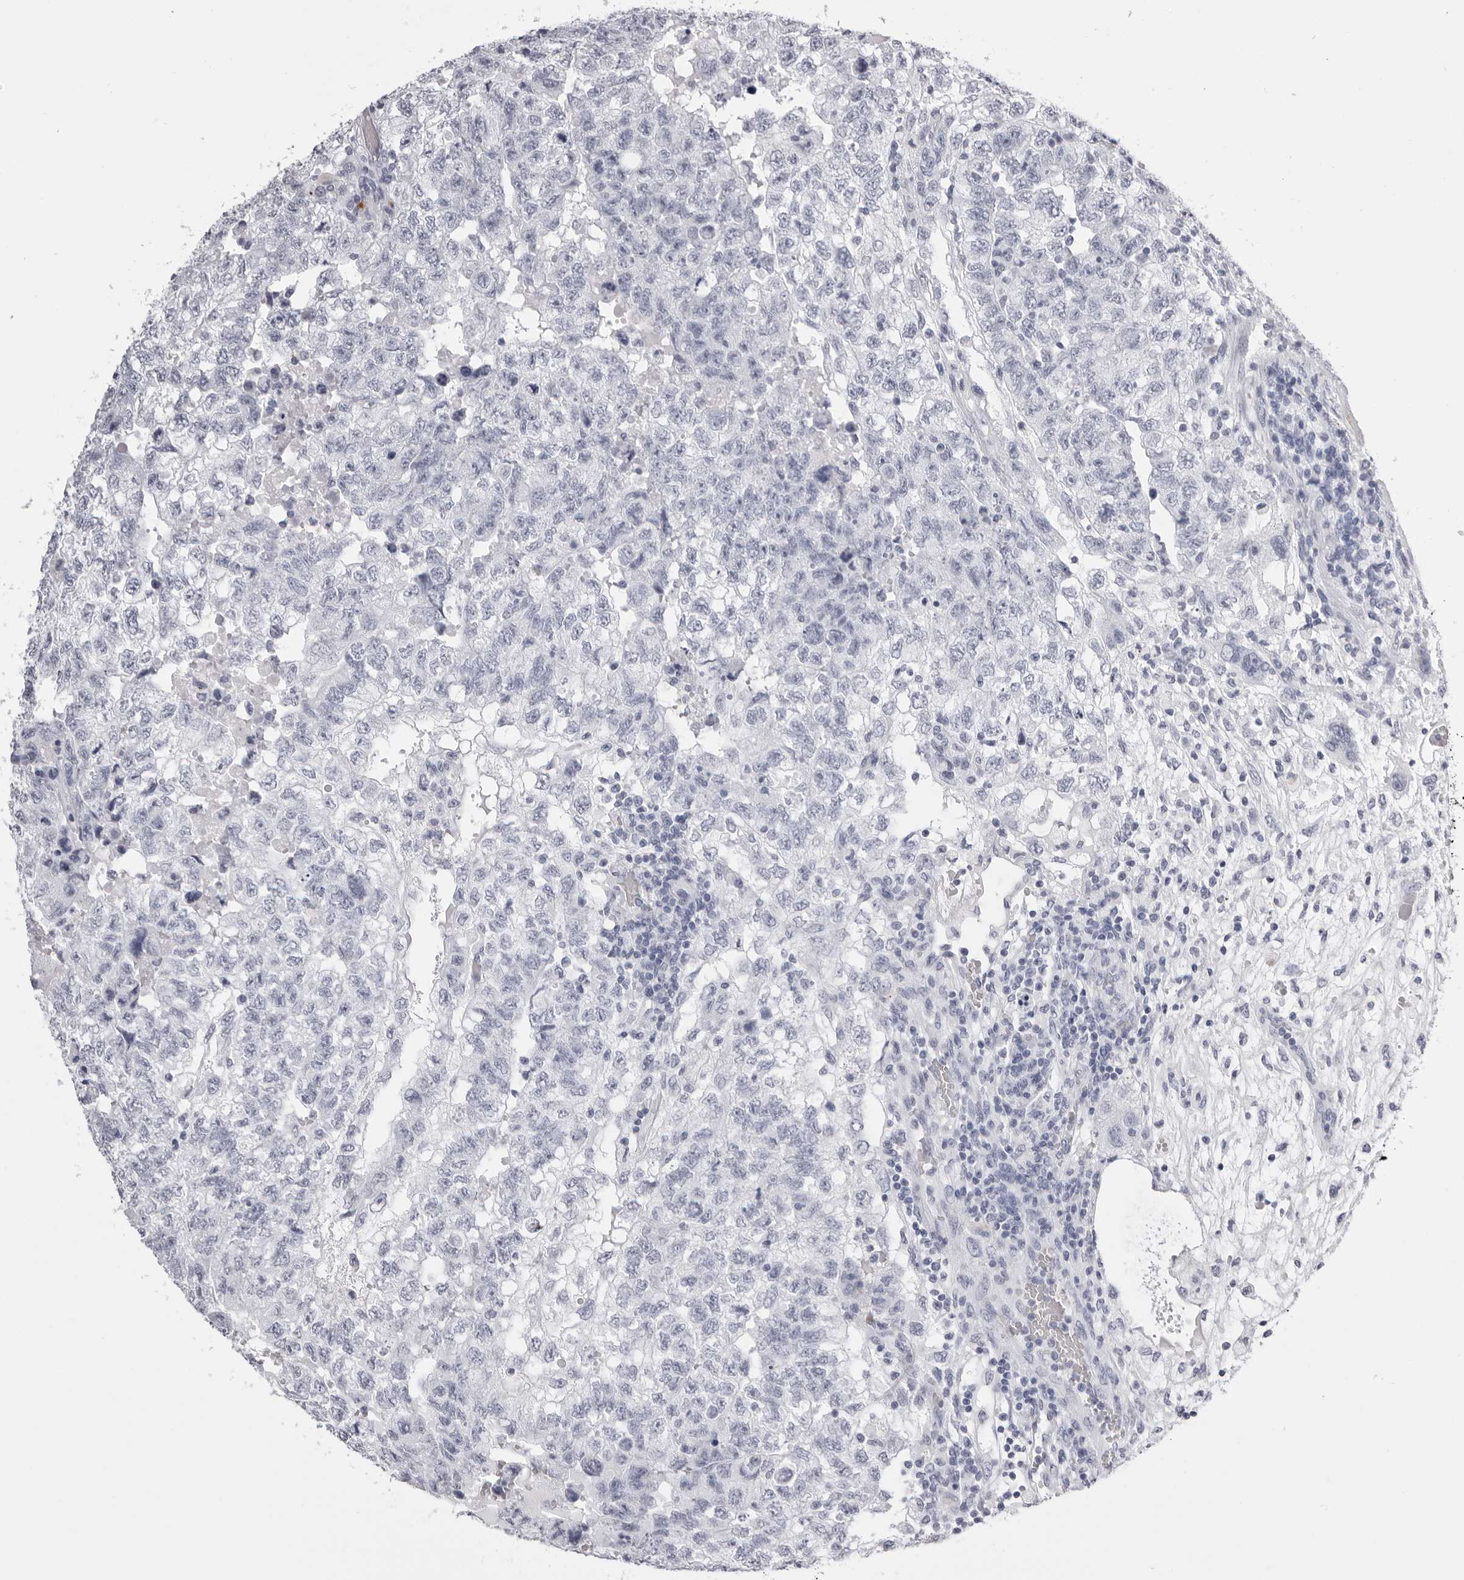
{"staining": {"intensity": "negative", "quantity": "none", "location": "none"}, "tissue": "testis cancer", "cell_type": "Tumor cells", "image_type": "cancer", "snomed": [{"axis": "morphology", "description": "Carcinoma, Embryonal, NOS"}, {"axis": "topography", "description": "Testis"}], "caption": "A histopathology image of human testis embryonal carcinoma is negative for staining in tumor cells.", "gene": "RHO", "patient": {"sex": "male", "age": 36}}